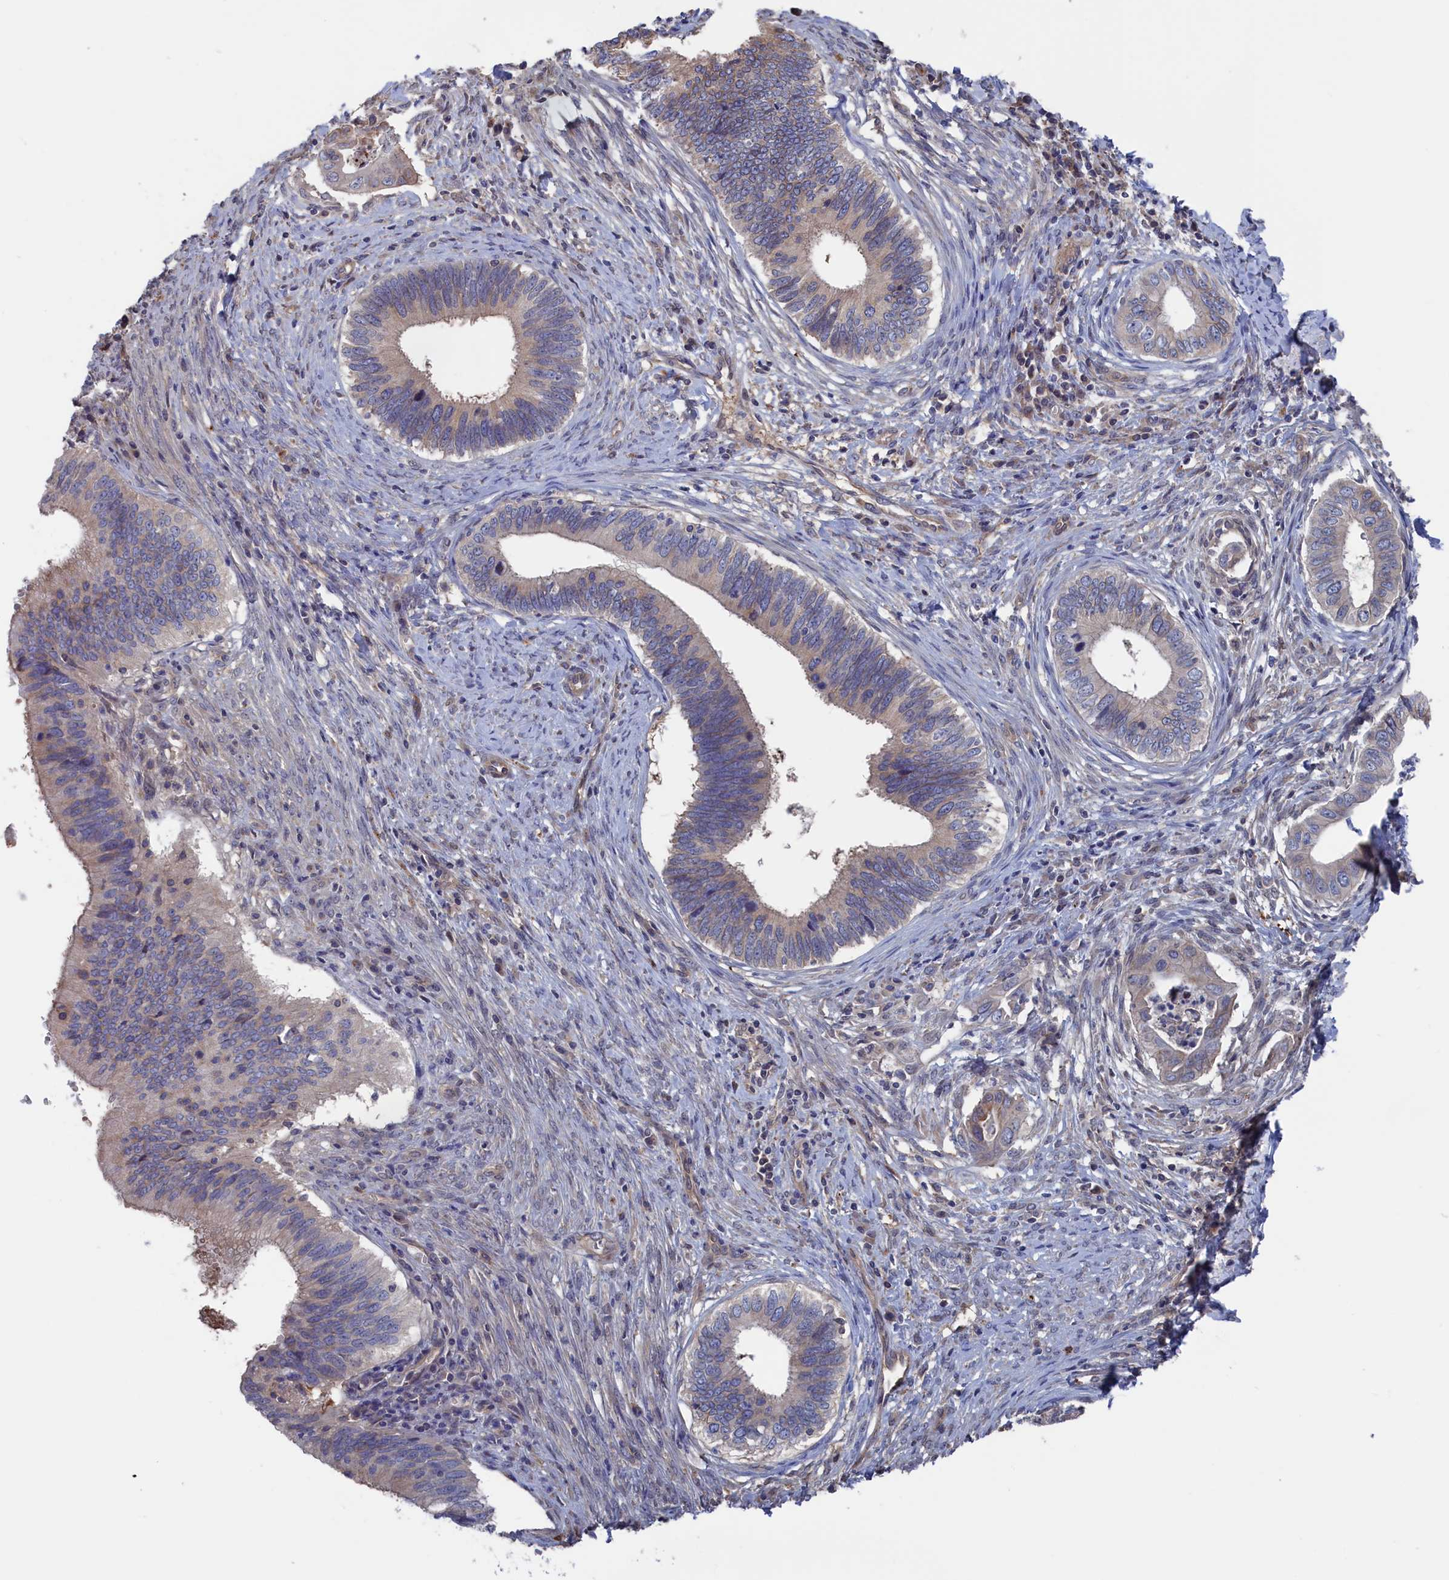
{"staining": {"intensity": "negative", "quantity": "none", "location": "none"}, "tissue": "cervical cancer", "cell_type": "Tumor cells", "image_type": "cancer", "snomed": [{"axis": "morphology", "description": "Adenocarcinoma, NOS"}, {"axis": "topography", "description": "Cervix"}], "caption": "Immunohistochemistry histopathology image of human adenocarcinoma (cervical) stained for a protein (brown), which demonstrates no positivity in tumor cells.", "gene": "NUTF2", "patient": {"sex": "female", "age": 42}}